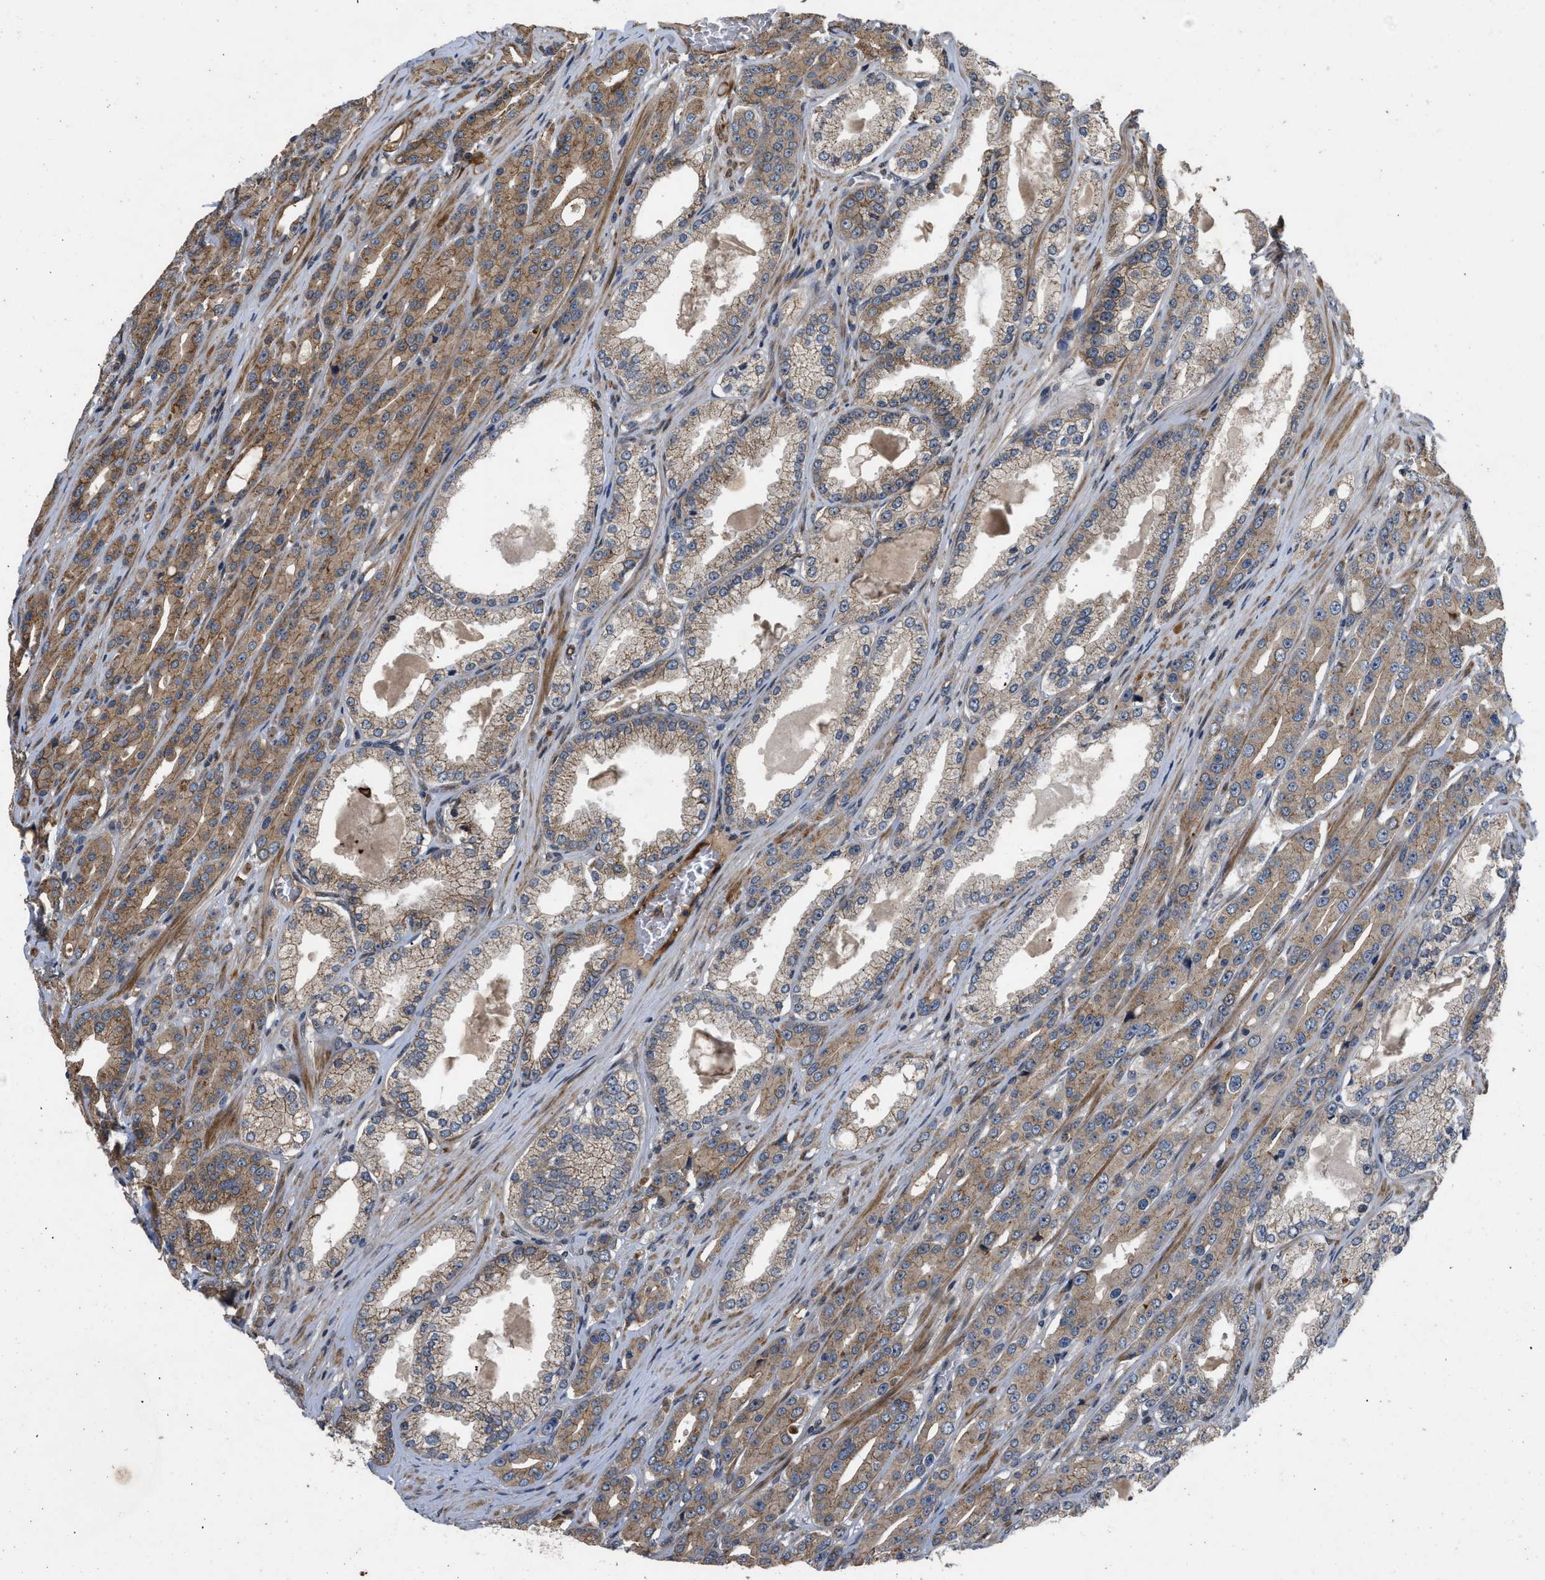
{"staining": {"intensity": "moderate", "quantity": ">75%", "location": "cytoplasmic/membranous"}, "tissue": "prostate cancer", "cell_type": "Tumor cells", "image_type": "cancer", "snomed": [{"axis": "morphology", "description": "Adenocarcinoma, High grade"}, {"axis": "topography", "description": "Prostate"}], "caption": "Adenocarcinoma (high-grade) (prostate) was stained to show a protein in brown. There is medium levels of moderate cytoplasmic/membranous positivity in approximately >75% of tumor cells.", "gene": "PRDM14", "patient": {"sex": "male", "age": 71}}